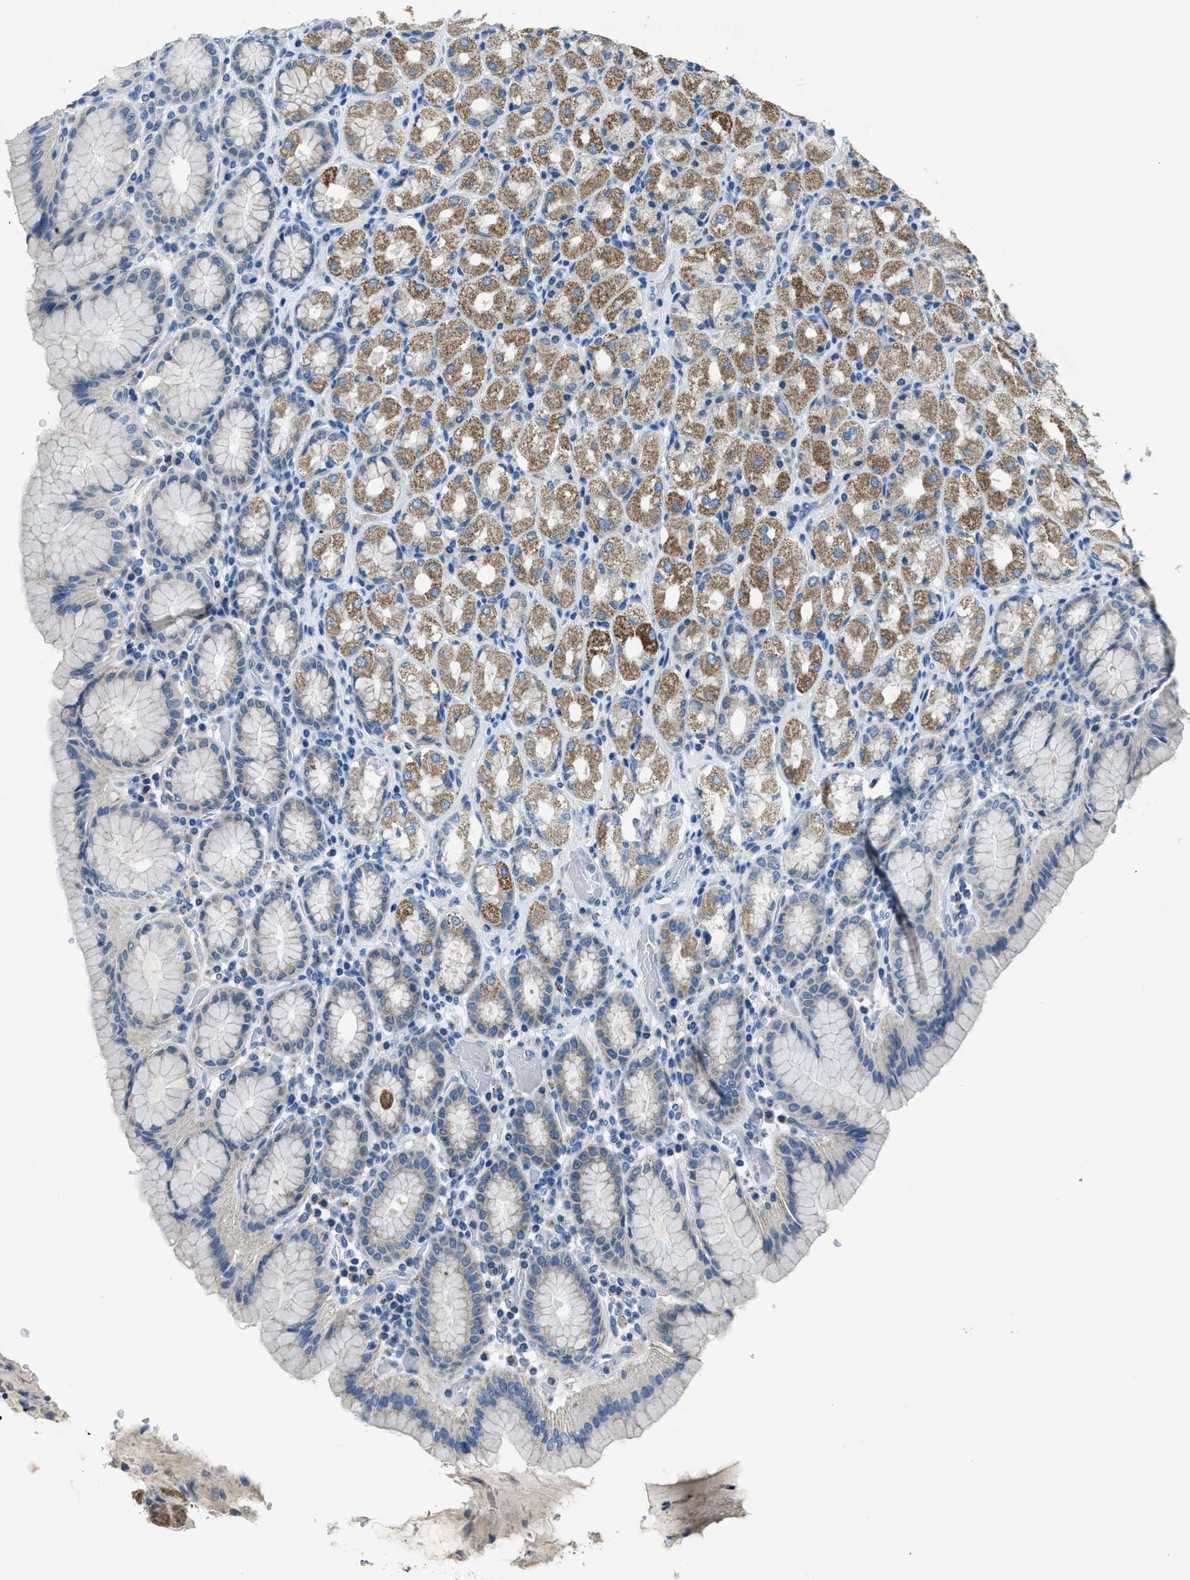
{"staining": {"intensity": "moderate", "quantity": "25%-75%", "location": "cytoplasmic/membranous"}, "tissue": "stomach", "cell_type": "Glandular cells", "image_type": "normal", "snomed": [{"axis": "morphology", "description": "Normal tissue, NOS"}, {"axis": "topography", "description": "Stomach, upper"}], "caption": "This histopathology image displays immunohistochemistry (IHC) staining of normal human stomach, with medium moderate cytoplasmic/membranous staining in approximately 25%-75% of glandular cells.", "gene": "ADAM2", "patient": {"sex": "male", "age": 68}}